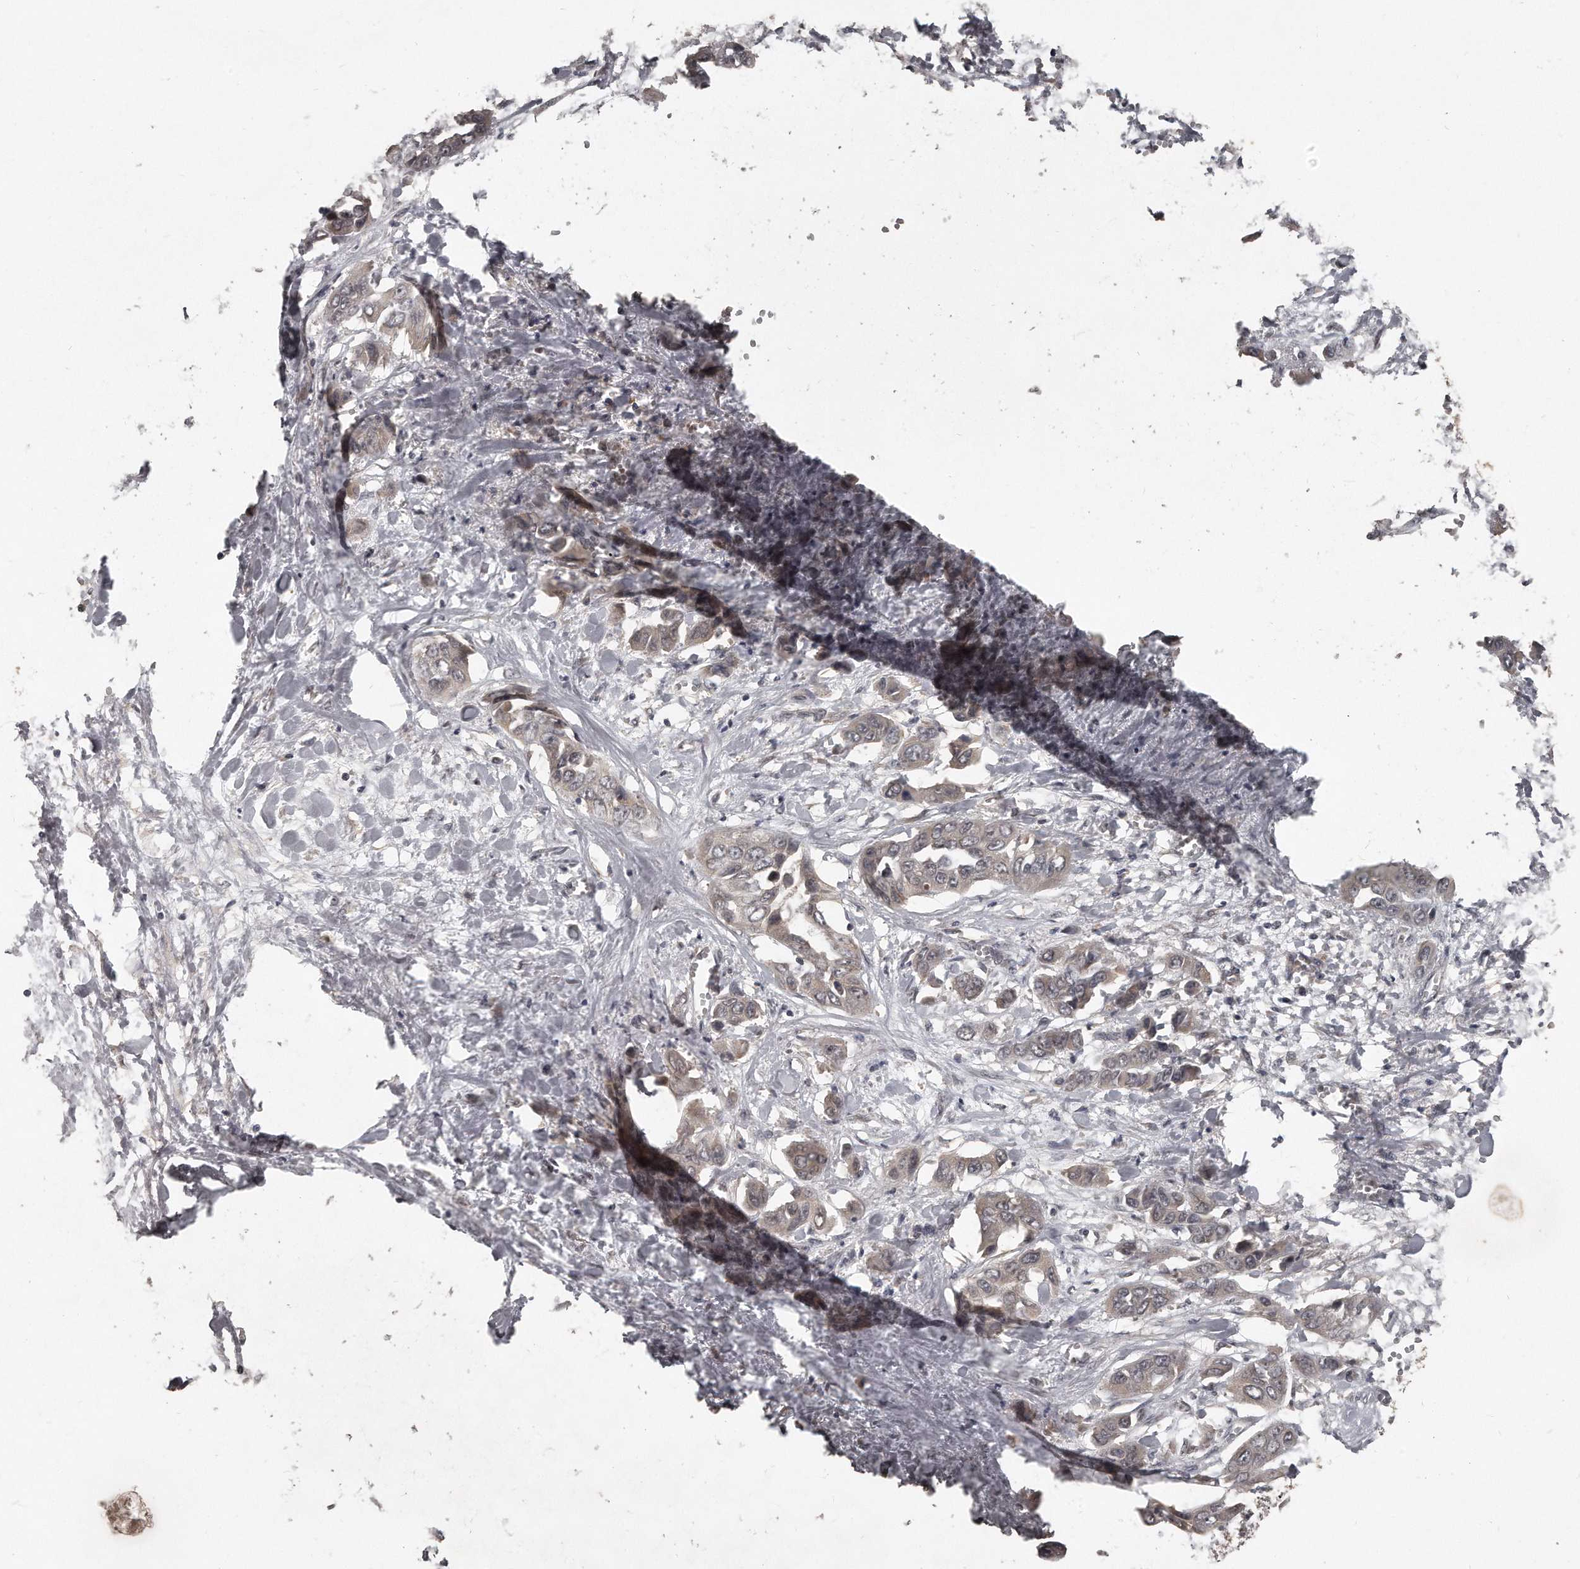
{"staining": {"intensity": "weak", "quantity": "25%-75%", "location": "cytoplasmic/membranous"}, "tissue": "liver cancer", "cell_type": "Tumor cells", "image_type": "cancer", "snomed": [{"axis": "morphology", "description": "Cholangiocarcinoma"}, {"axis": "topography", "description": "Liver"}], "caption": "Human liver cancer (cholangiocarcinoma) stained for a protein (brown) shows weak cytoplasmic/membranous positive expression in about 25%-75% of tumor cells.", "gene": "GRB10", "patient": {"sex": "female", "age": 52}}